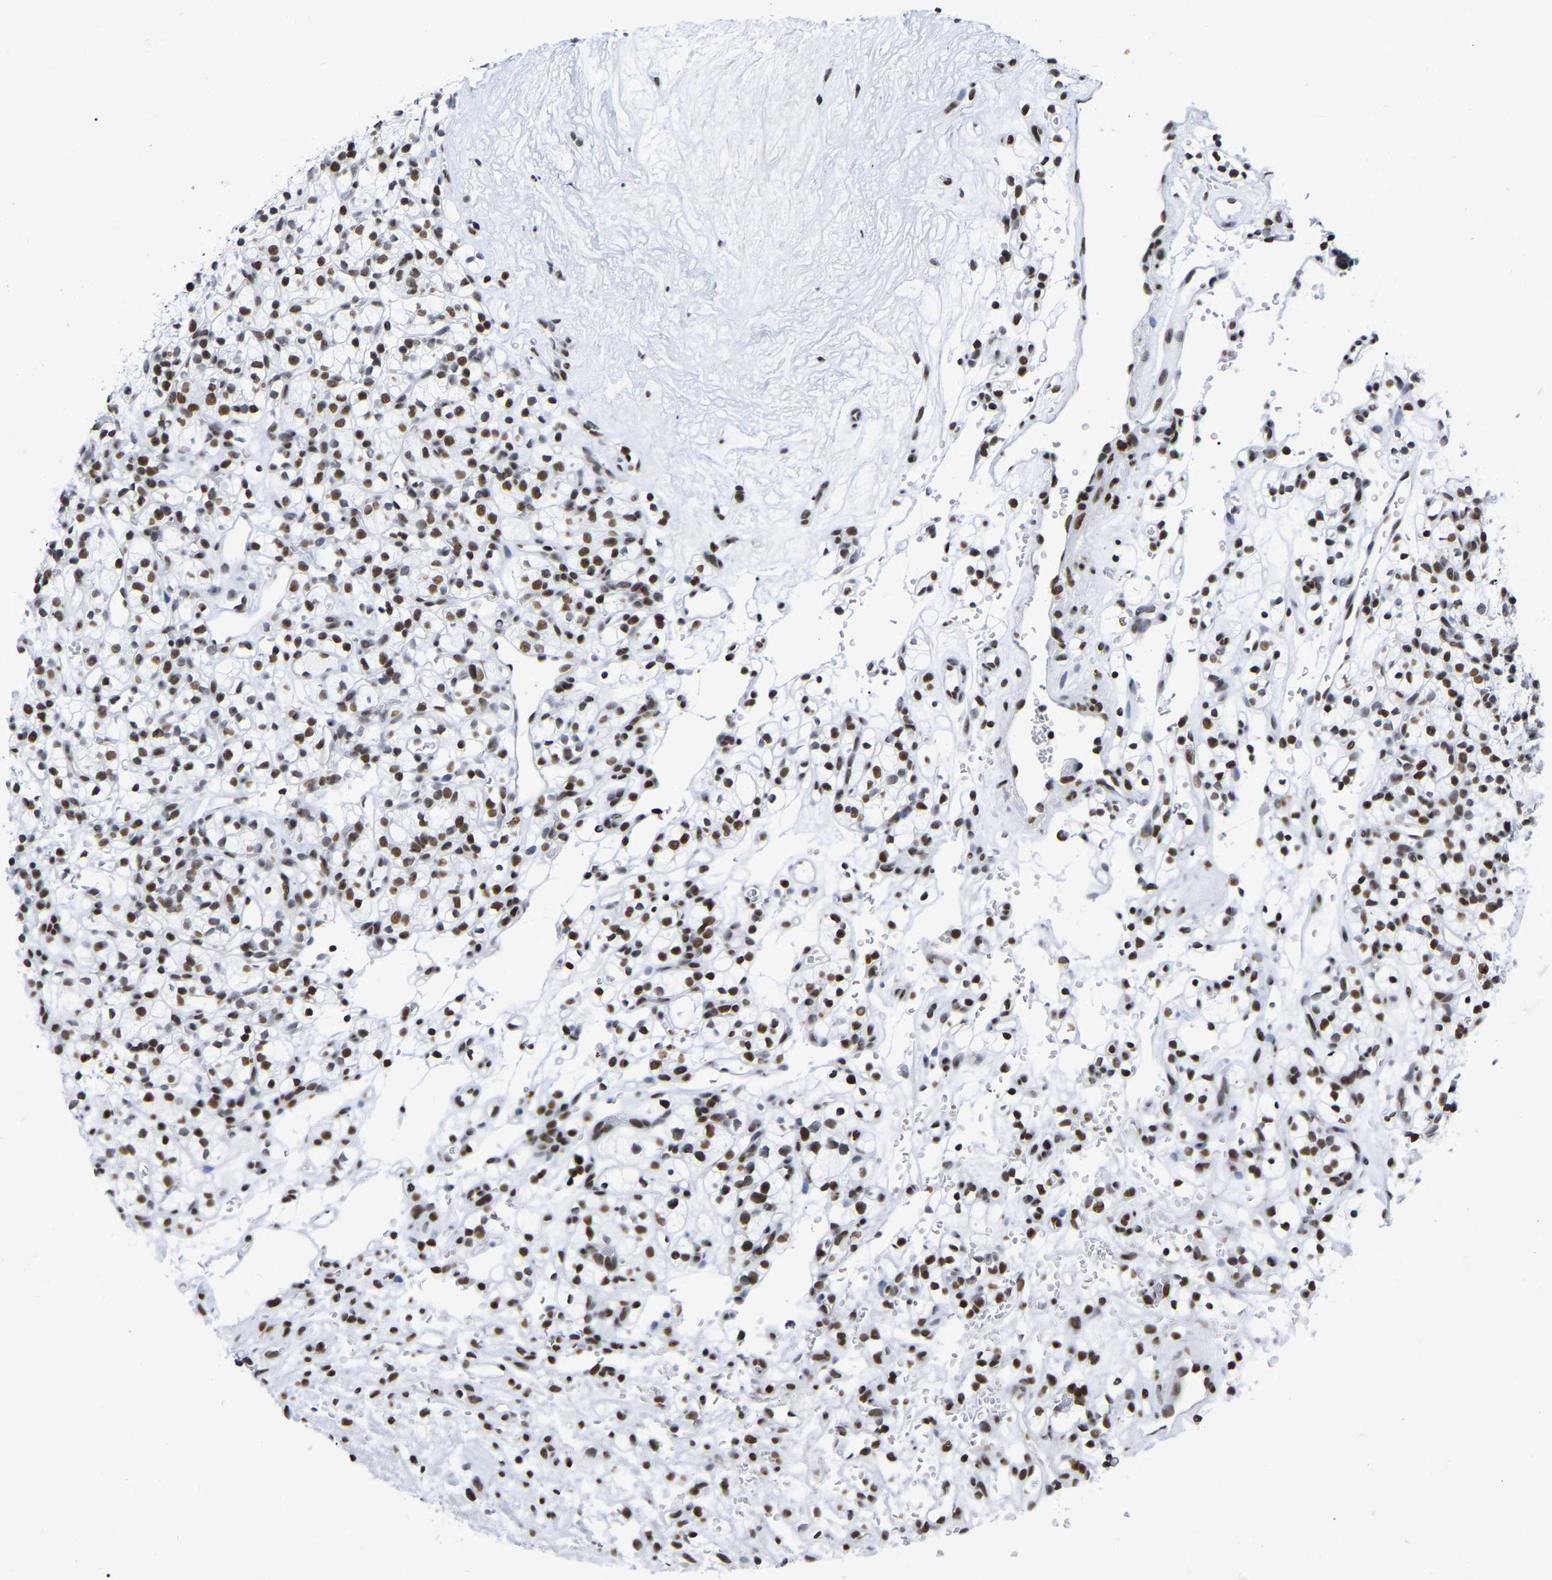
{"staining": {"intensity": "moderate", "quantity": "25%-75%", "location": "nuclear"}, "tissue": "renal cancer", "cell_type": "Tumor cells", "image_type": "cancer", "snomed": [{"axis": "morphology", "description": "Adenocarcinoma, NOS"}, {"axis": "topography", "description": "Kidney"}], "caption": "Human renal cancer stained with a brown dye reveals moderate nuclear positive expression in about 25%-75% of tumor cells.", "gene": "PRCC", "patient": {"sex": "female", "age": 57}}